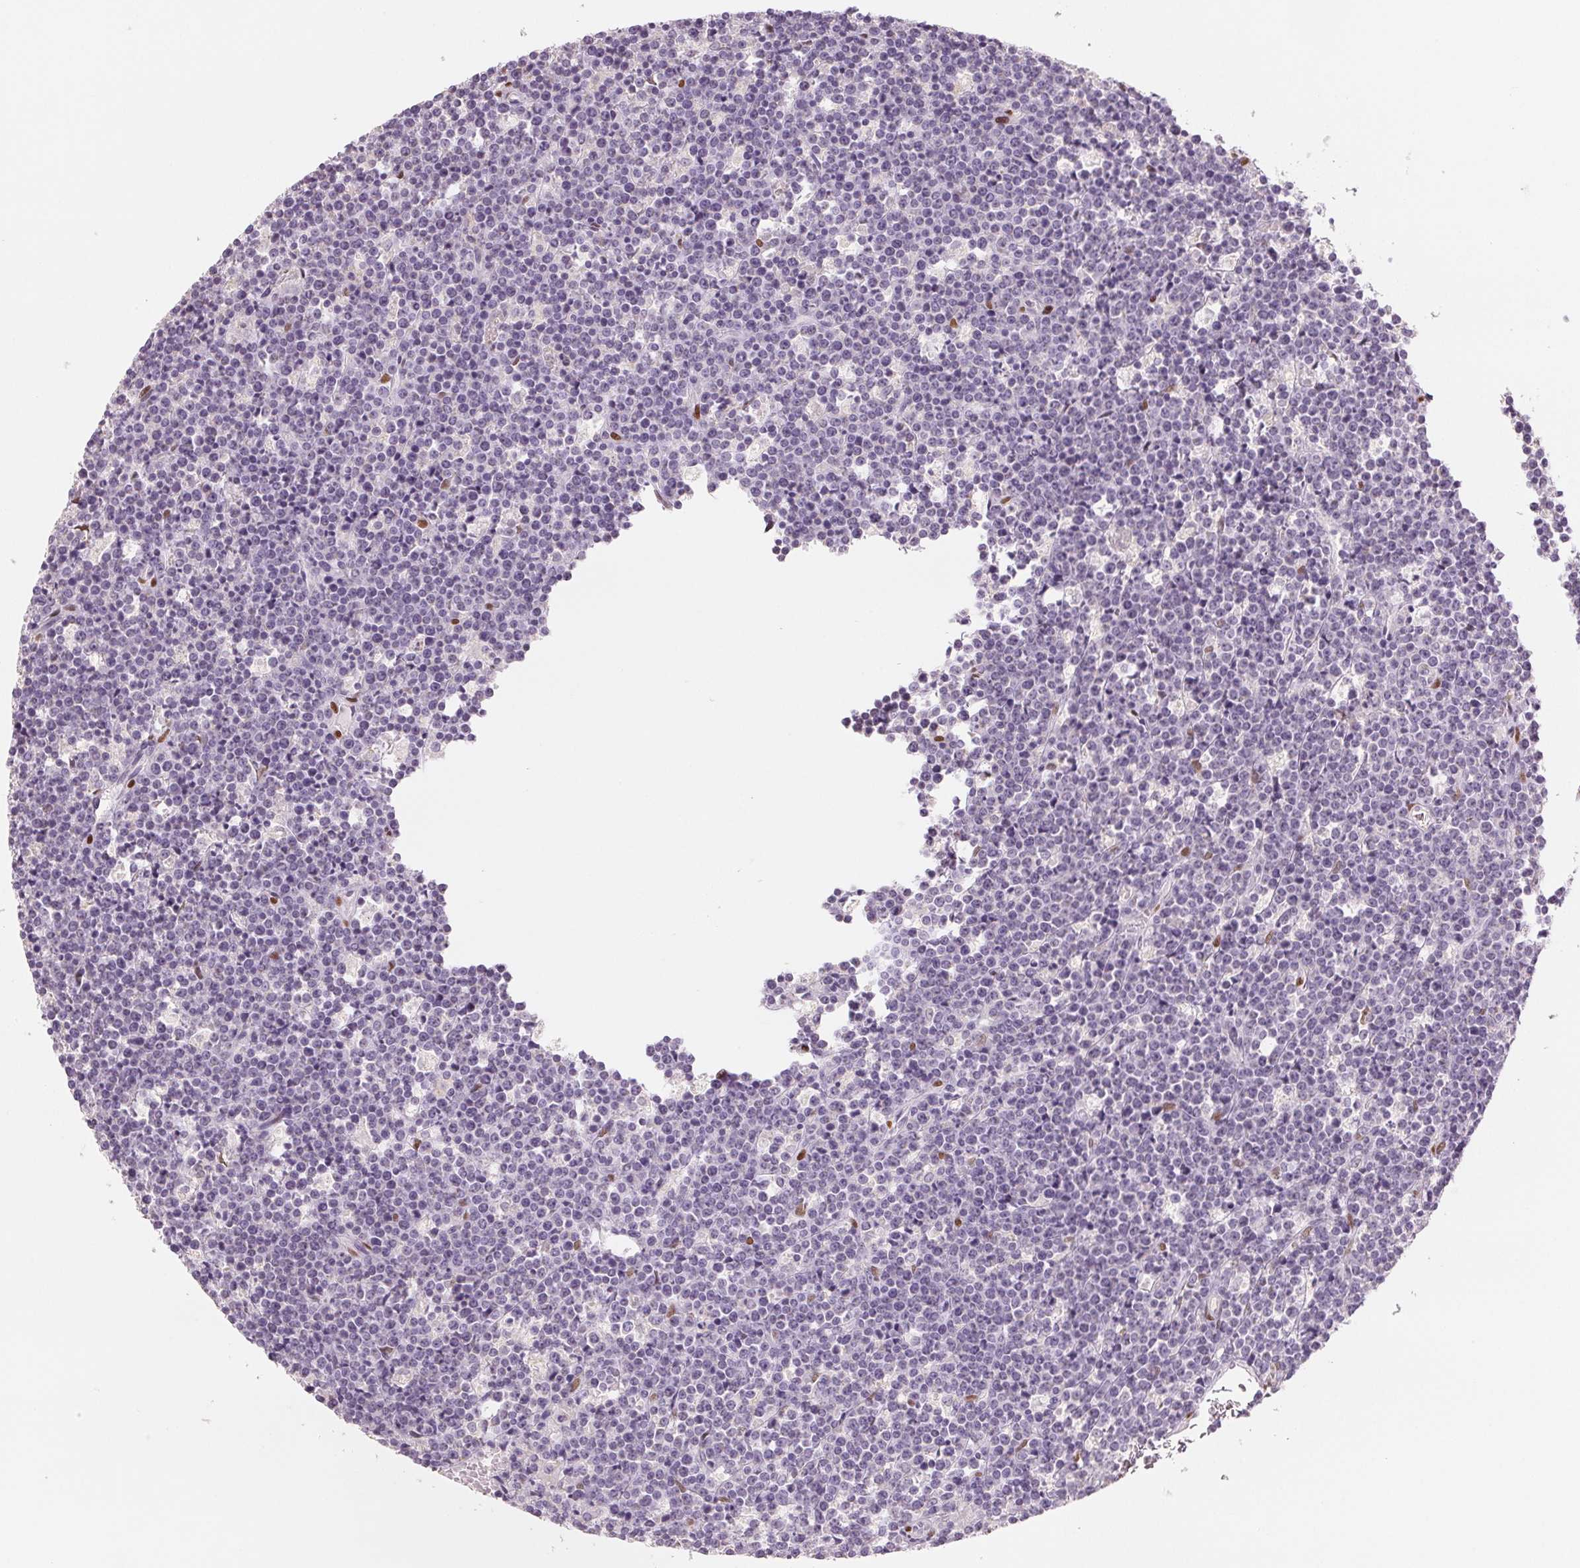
{"staining": {"intensity": "negative", "quantity": "none", "location": "none"}, "tissue": "lymphoma", "cell_type": "Tumor cells", "image_type": "cancer", "snomed": [{"axis": "morphology", "description": "Malignant lymphoma, non-Hodgkin's type, High grade"}, {"axis": "topography", "description": "Ovary"}], "caption": "Immunohistochemical staining of human malignant lymphoma, non-Hodgkin's type (high-grade) shows no significant staining in tumor cells.", "gene": "SMARCD3", "patient": {"sex": "female", "age": 56}}